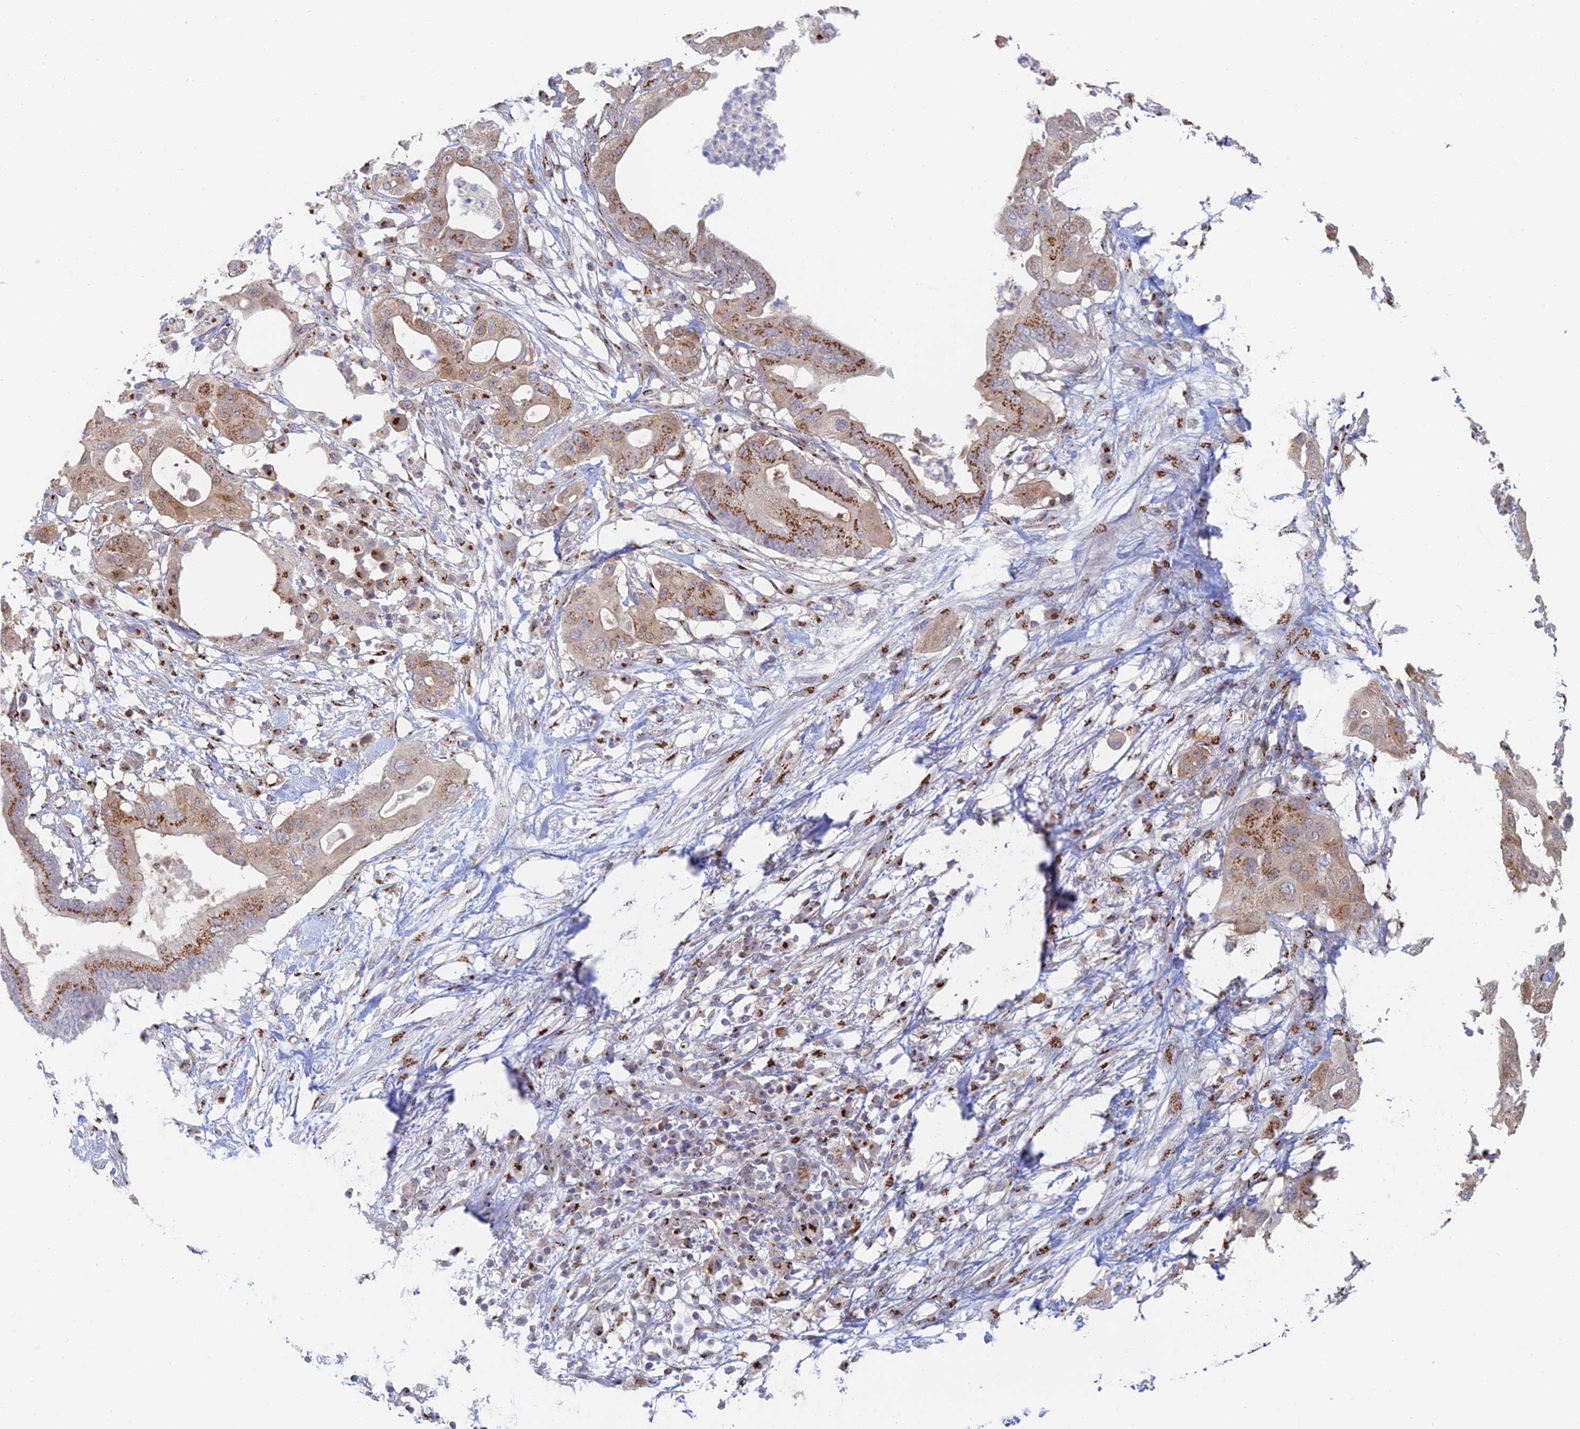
{"staining": {"intensity": "moderate", "quantity": ">75%", "location": "cytoplasmic/membranous"}, "tissue": "pancreatic cancer", "cell_type": "Tumor cells", "image_type": "cancer", "snomed": [{"axis": "morphology", "description": "Adenocarcinoma, NOS"}, {"axis": "topography", "description": "Pancreas"}], "caption": "IHC of human adenocarcinoma (pancreatic) reveals medium levels of moderate cytoplasmic/membranous positivity in approximately >75% of tumor cells.", "gene": "HS2ST1", "patient": {"sex": "male", "age": 68}}